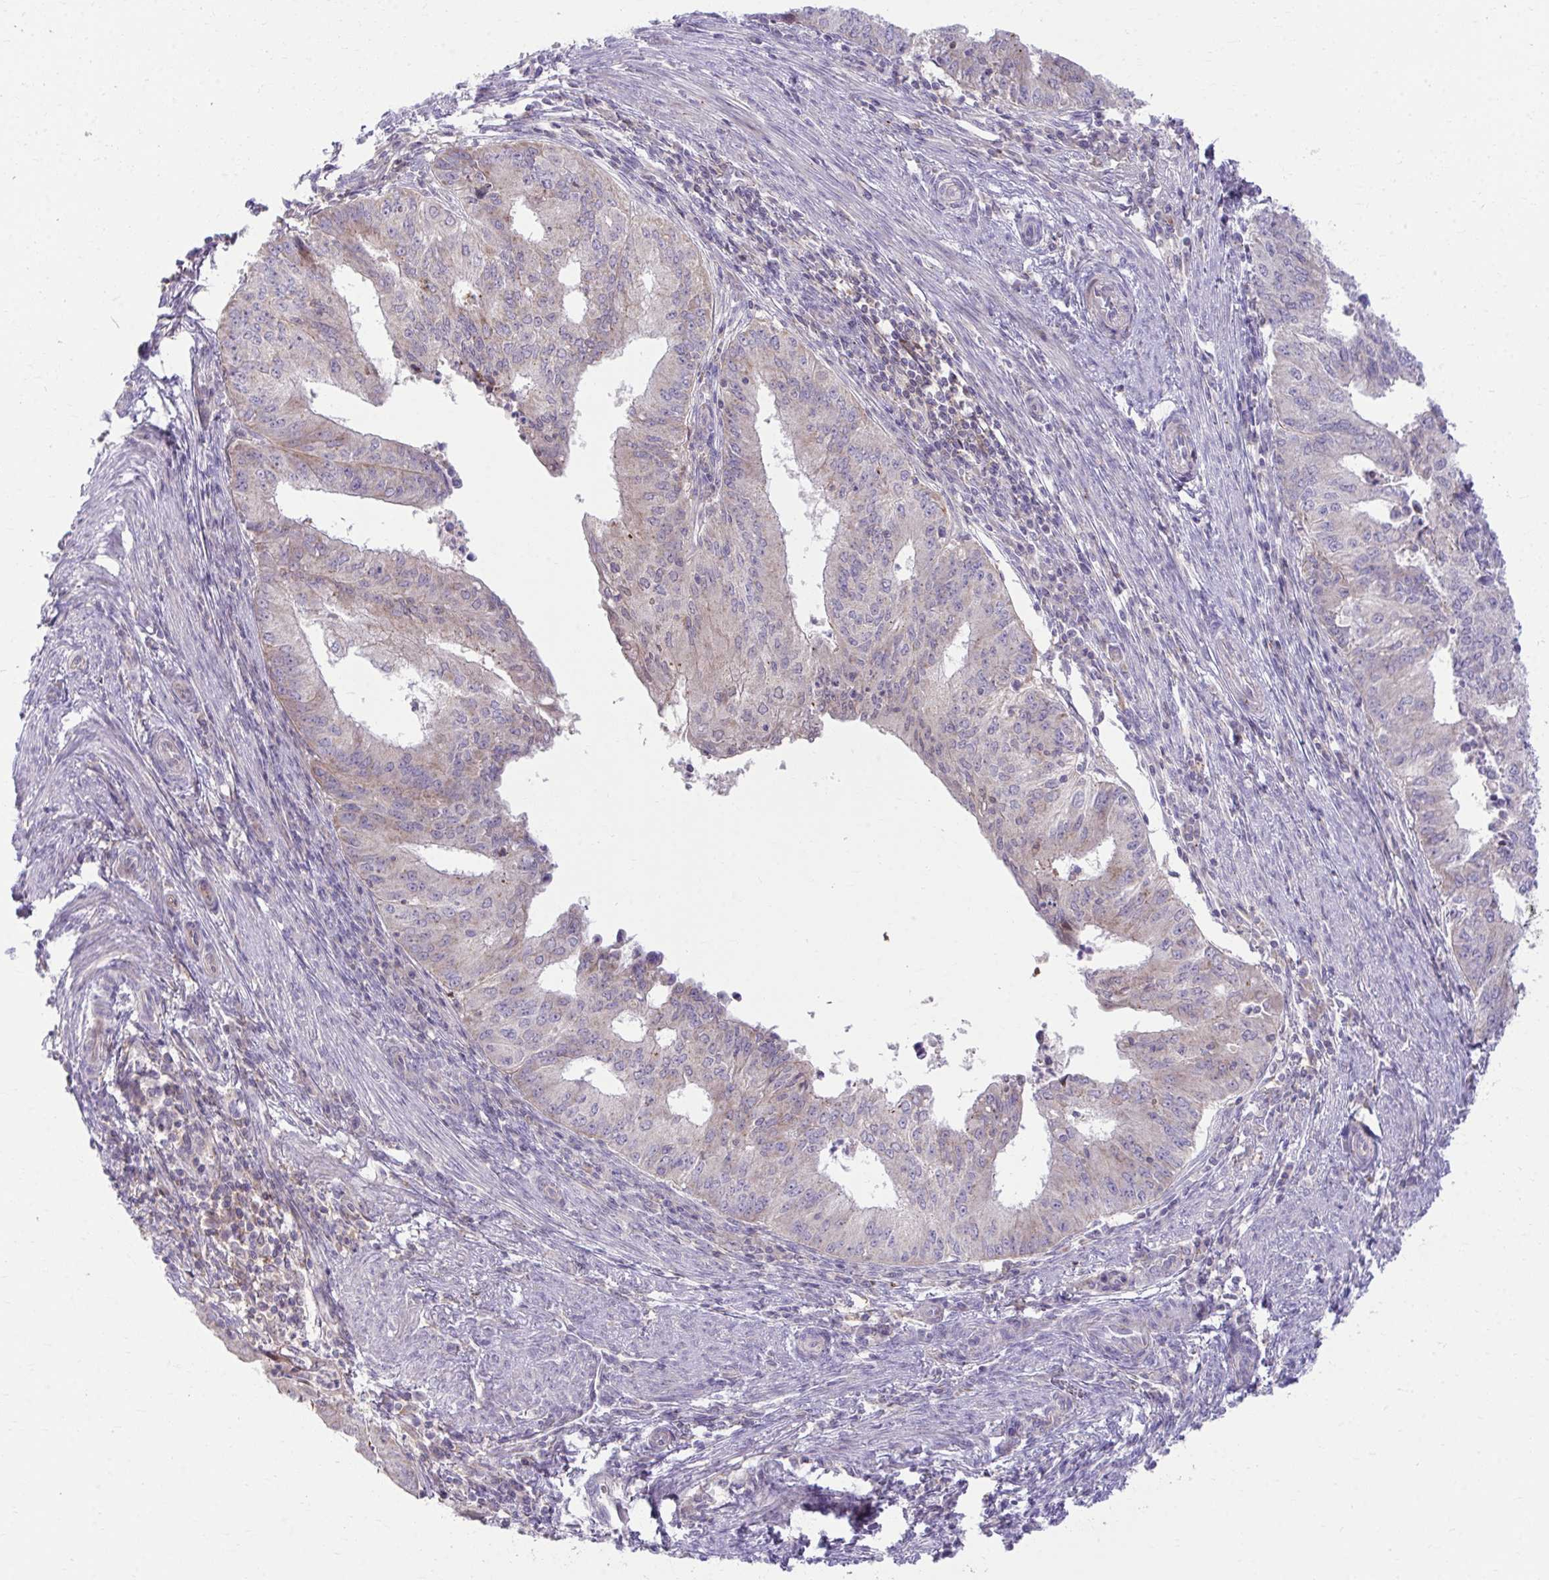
{"staining": {"intensity": "negative", "quantity": "none", "location": "none"}, "tissue": "endometrial cancer", "cell_type": "Tumor cells", "image_type": "cancer", "snomed": [{"axis": "morphology", "description": "Adenocarcinoma, NOS"}, {"axis": "topography", "description": "Endometrium"}], "caption": "Tumor cells show no significant staining in endometrial cancer (adenocarcinoma).", "gene": "C16orf54", "patient": {"sex": "female", "age": 50}}